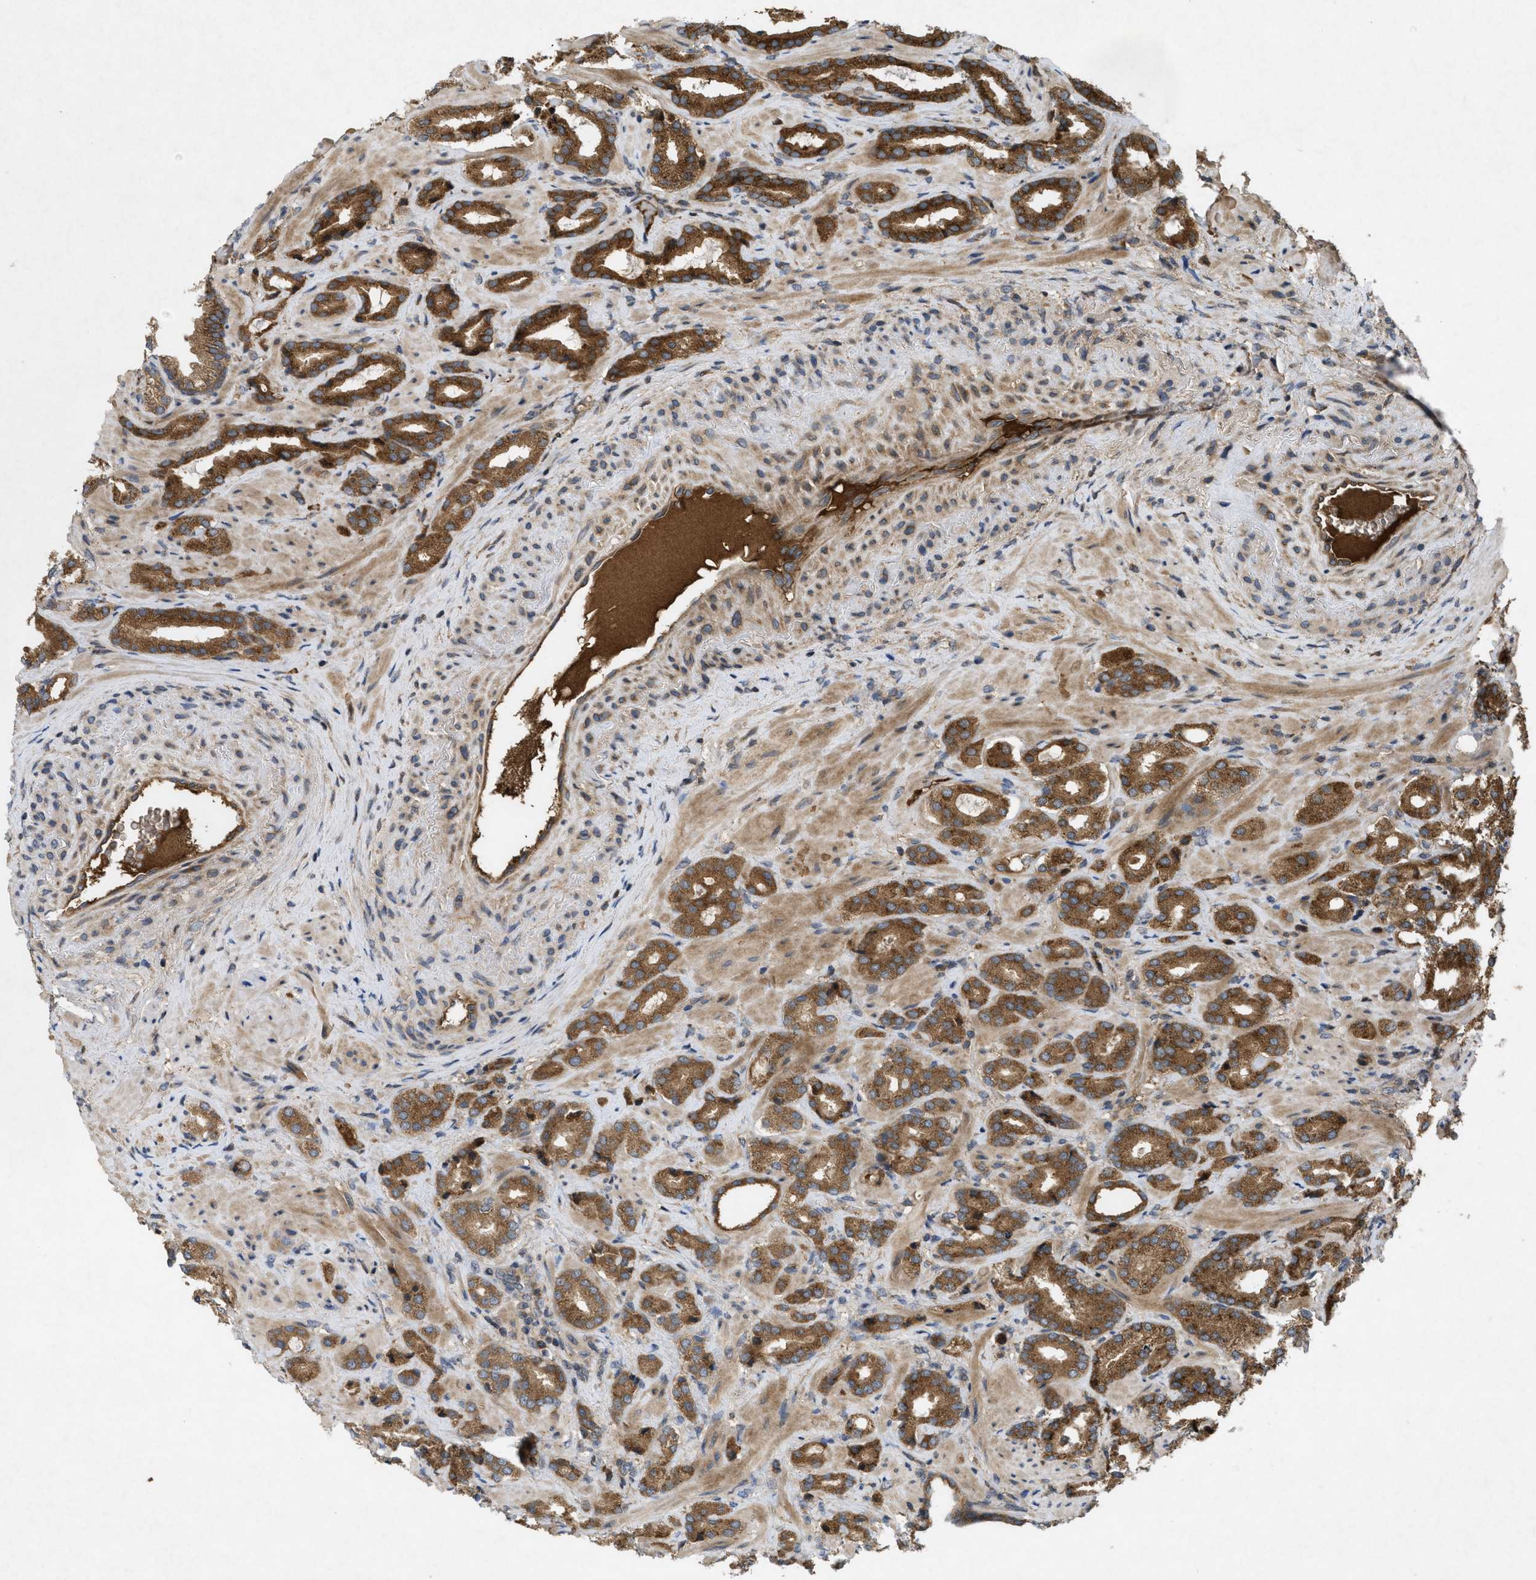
{"staining": {"intensity": "strong", "quantity": ">75%", "location": "cytoplasmic/membranous"}, "tissue": "prostate cancer", "cell_type": "Tumor cells", "image_type": "cancer", "snomed": [{"axis": "morphology", "description": "Adenocarcinoma, High grade"}, {"axis": "topography", "description": "Prostate"}], "caption": "Immunohistochemistry staining of high-grade adenocarcinoma (prostate), which displays high levels of strong cytoplasmic/membranous staining in about >75% of tumor cells indicating strong cytoplasmic/membranous protein positivity. The staining was performed using DAB (brown) for protein detection and nuclei were counterstained in hematoxylin (blue).", "gene": "RAB2A", "patient": {"sex": "male", "age": 64}}